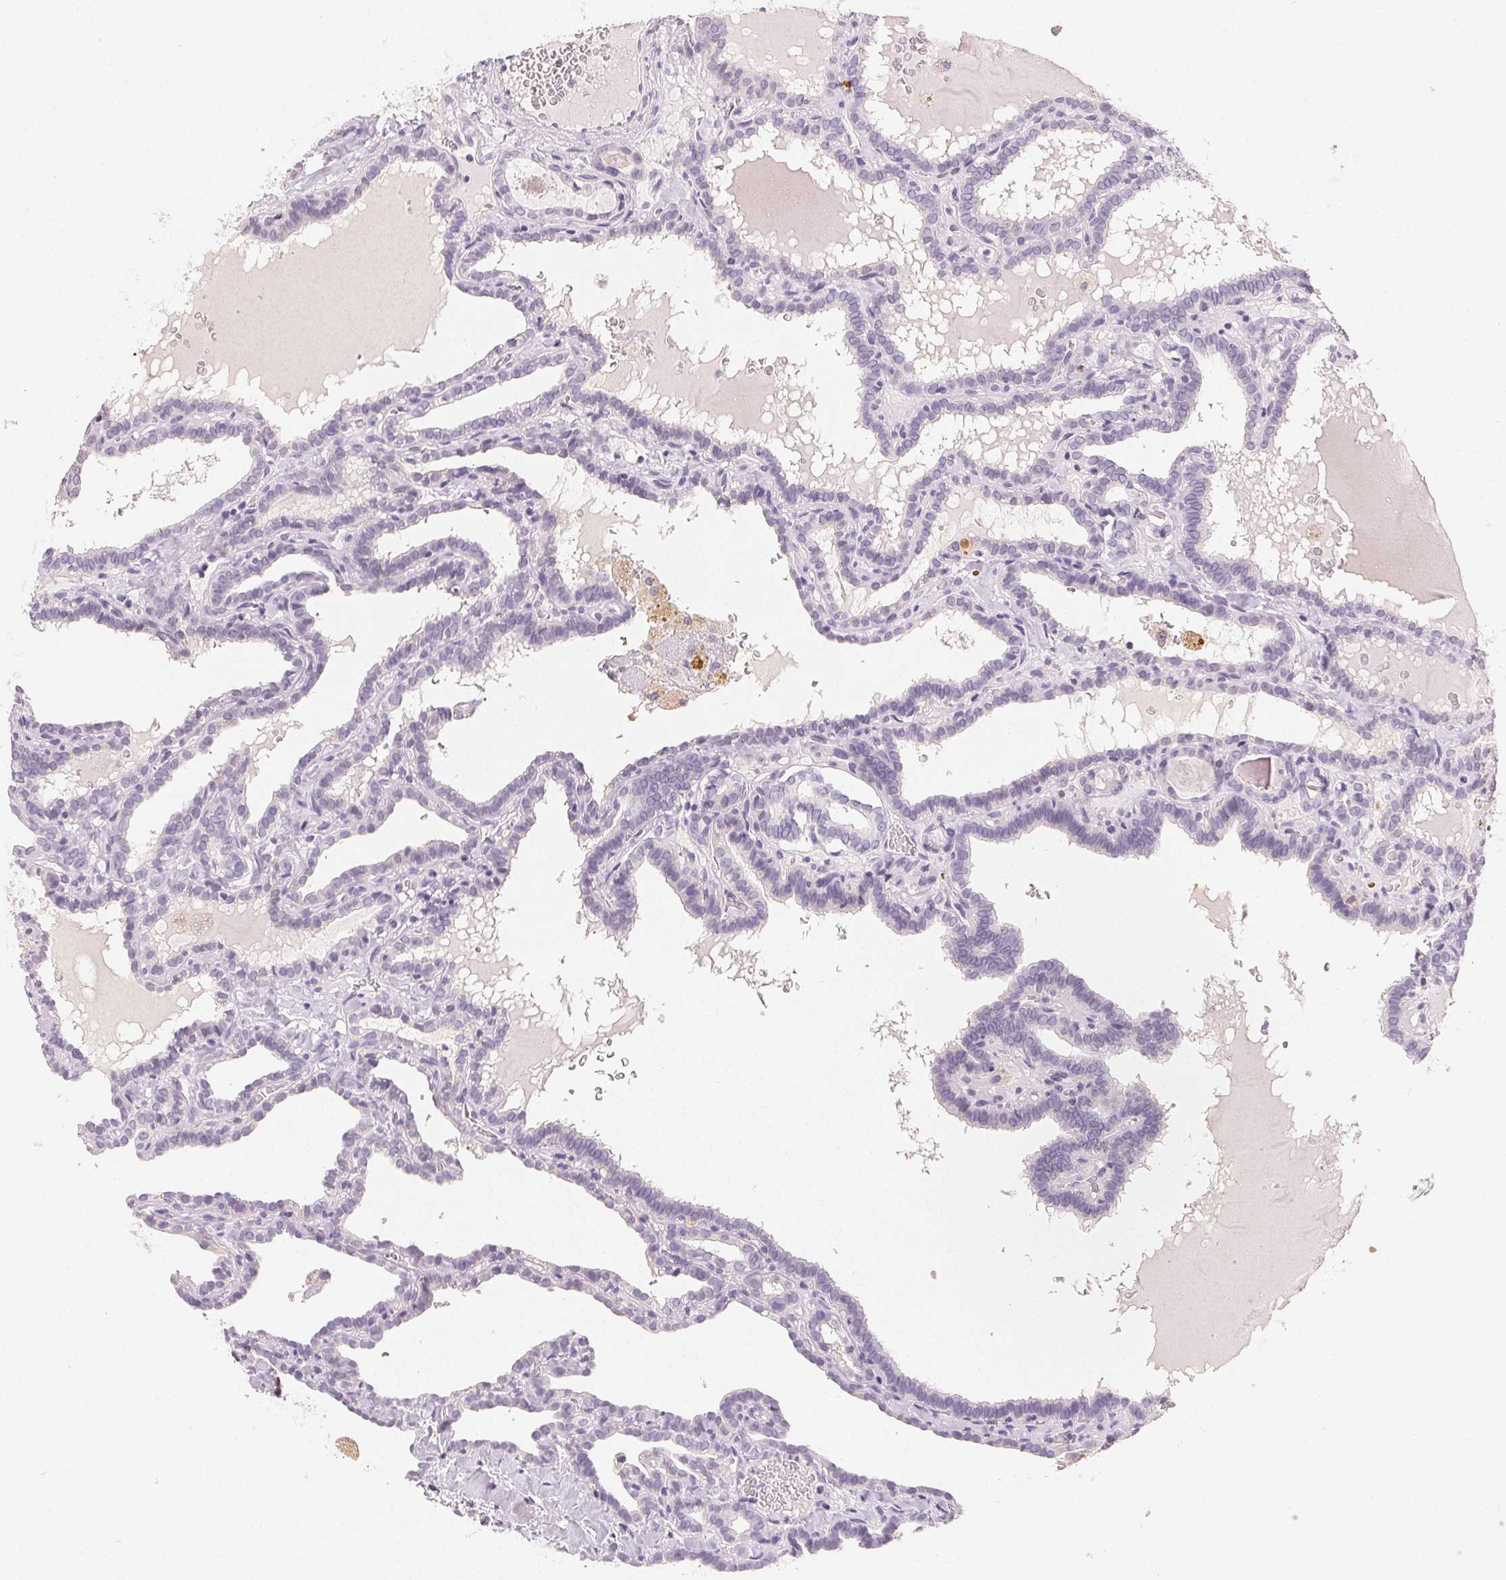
{"staining": {"intensity": "negative", "quantity": "none", "location": "none"}, "tissue": "thyroid cancer", "cell_type": "Tumor cells", "image_type": "cancer", "snomed": [{"axis": "morphology", "description": "Papillary adenocarcinoma, NOS"}, {"axis": "topography", "description": "Thyroid gland"}], "caption": "Thyroid cancer (papillary adenocarcinoma) was stained to show a protein in brown. There is no significant staining in tumor cells. (DAB (3,3'-diaminobenzidine) immunohistochemistry (IHC) with hematoxylin counter stain).", "gene": "MIOX", "patient": {"sex": "female", "age": 39}}